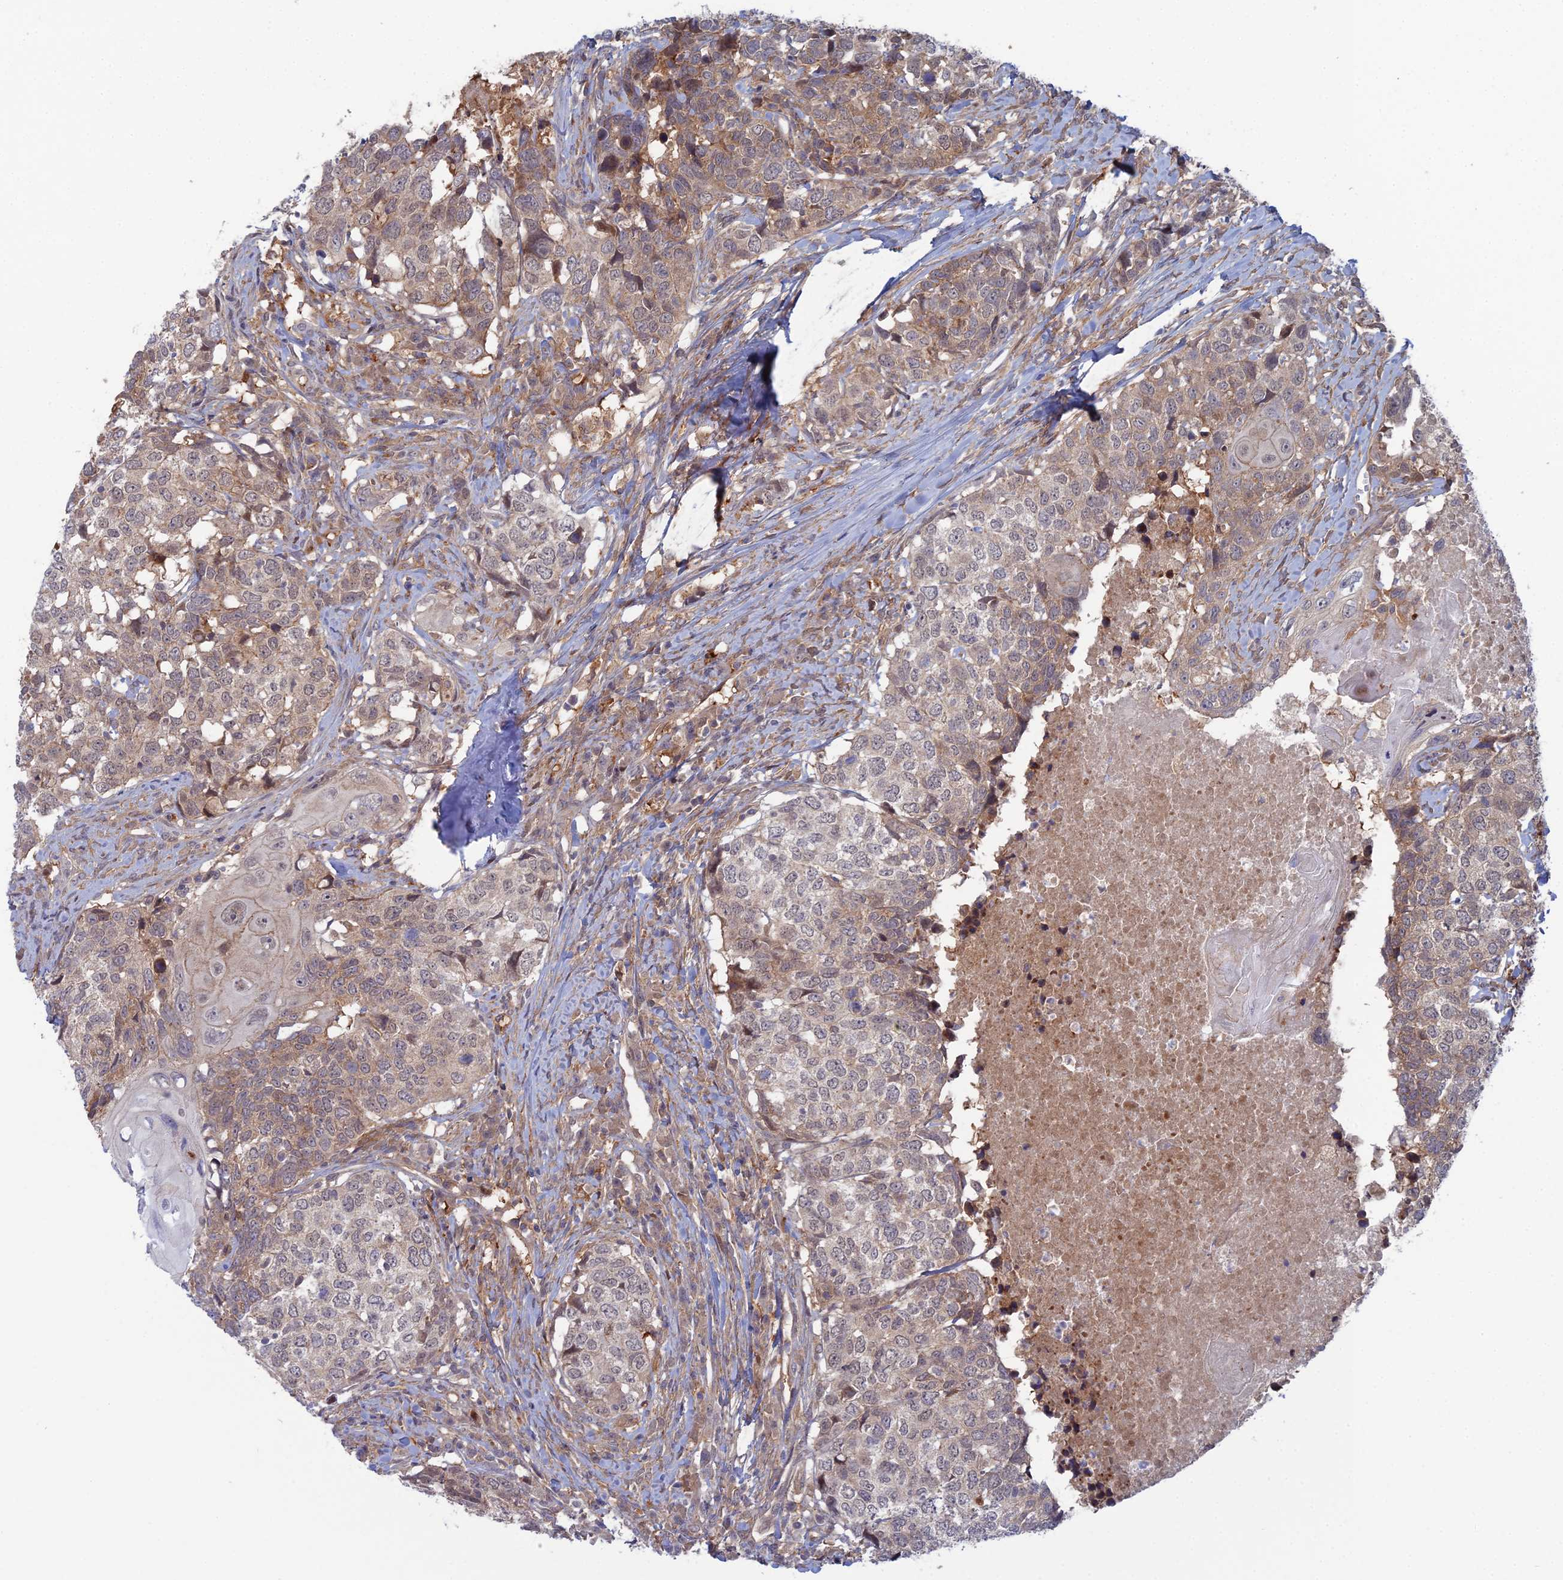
{"staining": {"intensity": "weak", "quantity": ">75%", "location": "cytoplasmic/membranous"}, "tissue": "head and neck cancer", "cell_type": "Tumor cells", "image_type": "cancer", "snomed": [{"axis": "morphology", "description": "Squamous cell carcinoma, NOS"}, {"axis": "topography", "description": "Head-Neck"}], "caption": "A low amount of weak cytoplasmic/membranous positivity is seen in approximately >75% of tumor cells in head and neck cancer (squamous cell carcinoma) tissue.", "gene": "ABHD1", "patient": {"sex": "male", "age": 66}}